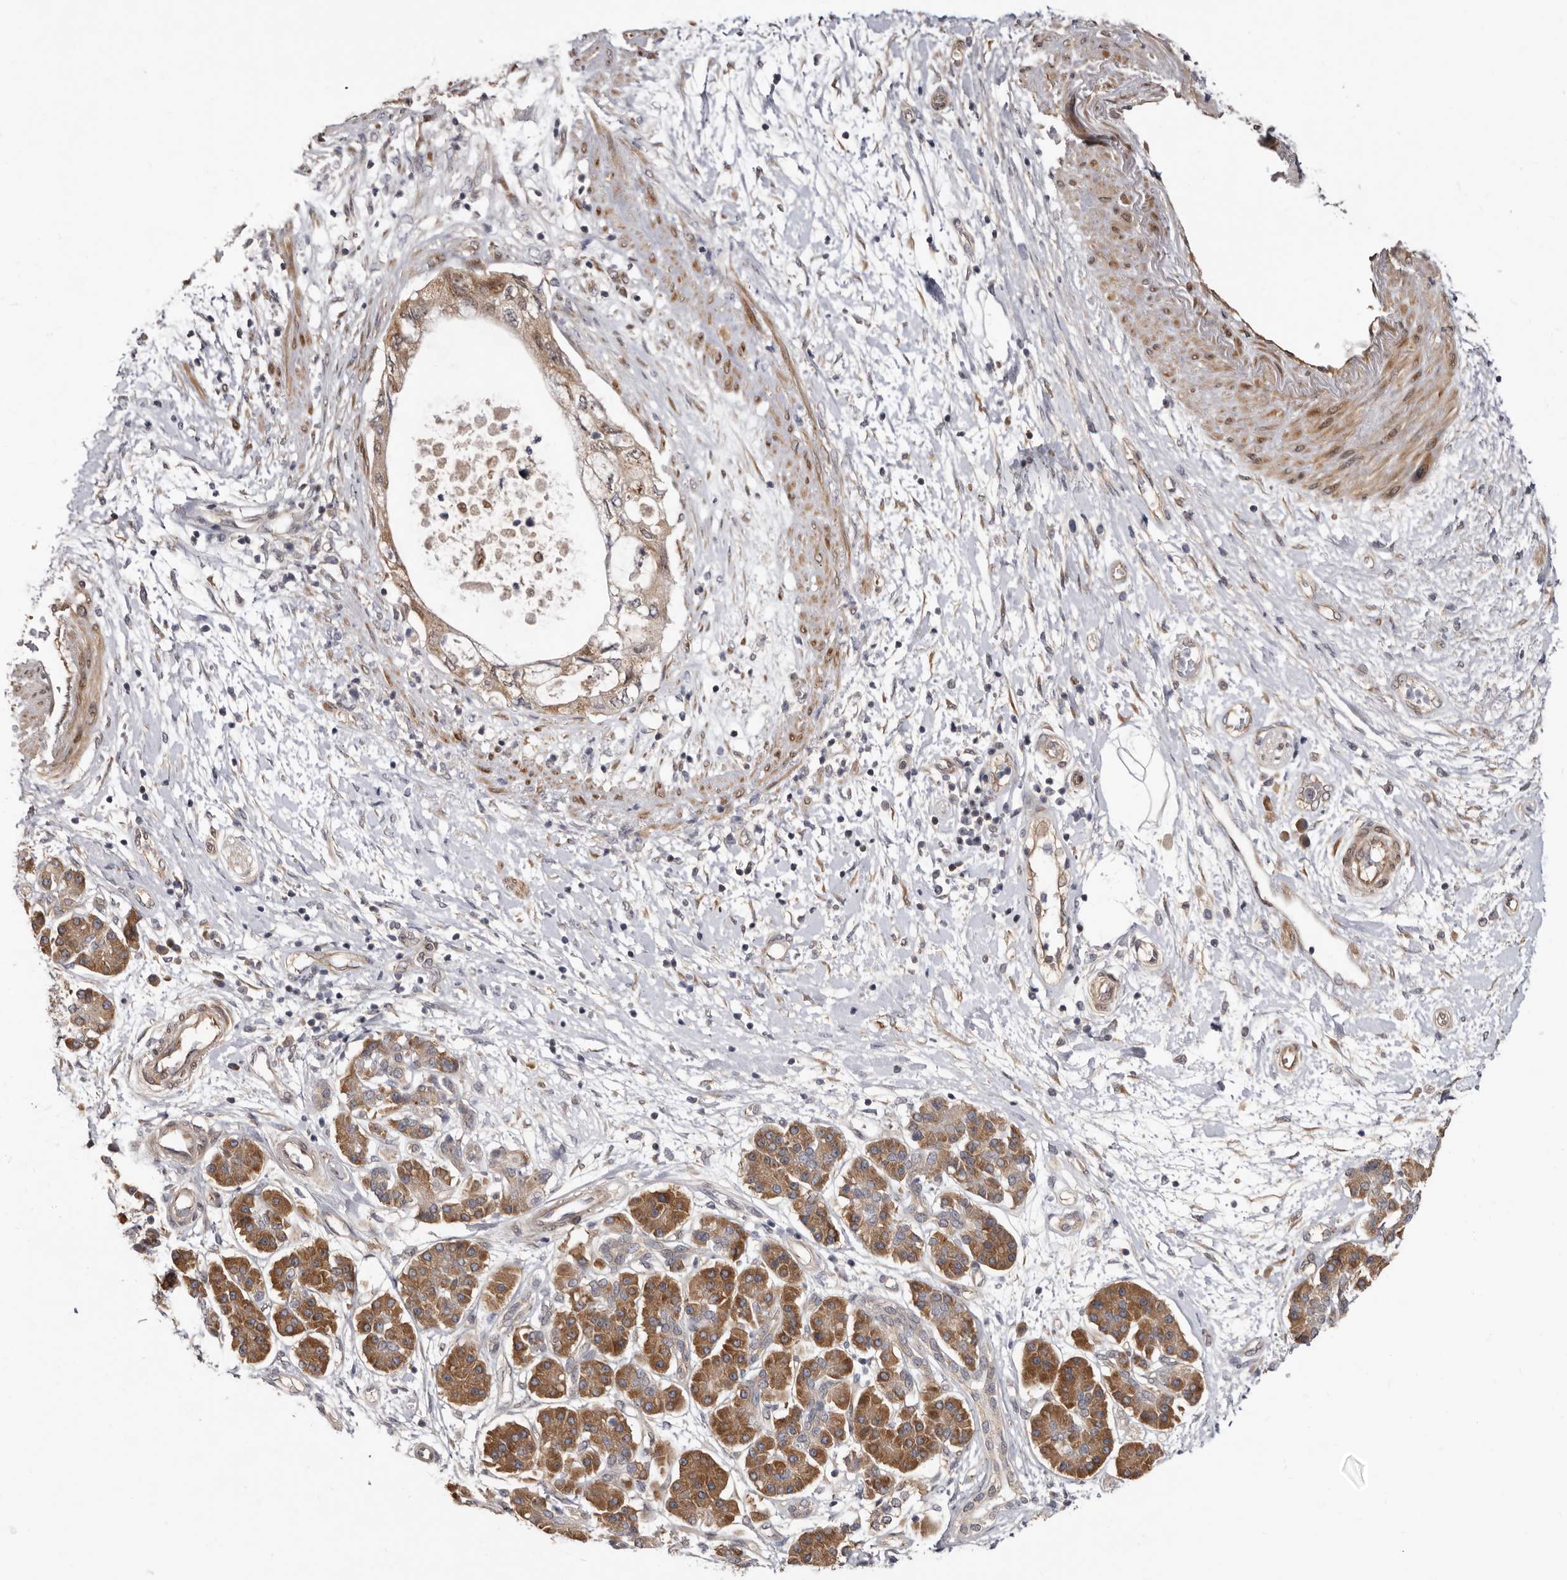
{"staining": {"intensity": "moderate", "quantity": ">75%", "location": "cytoplasmic/membranous"}, "tissue": "pancreatic cancer", "cell_type": "Tumor cells", "image_type": "cancer", "snomed": [{"axis": "morphology", "description": "Adenocarcinoma, NOS"}, {"axis": "topography", "description": "Pancreas"}], "caption": "Immunohistochemistry (IHC) (DAB (3,3'-diaminobenzidine)) staining of pancreatic cancer (adenocarcinoma) displays moderate cytoplasmic/membranous protein expression in about >75% of tumor cells.", "gene": "SBDS", "patient": {"sex": "female", "age": 73}}